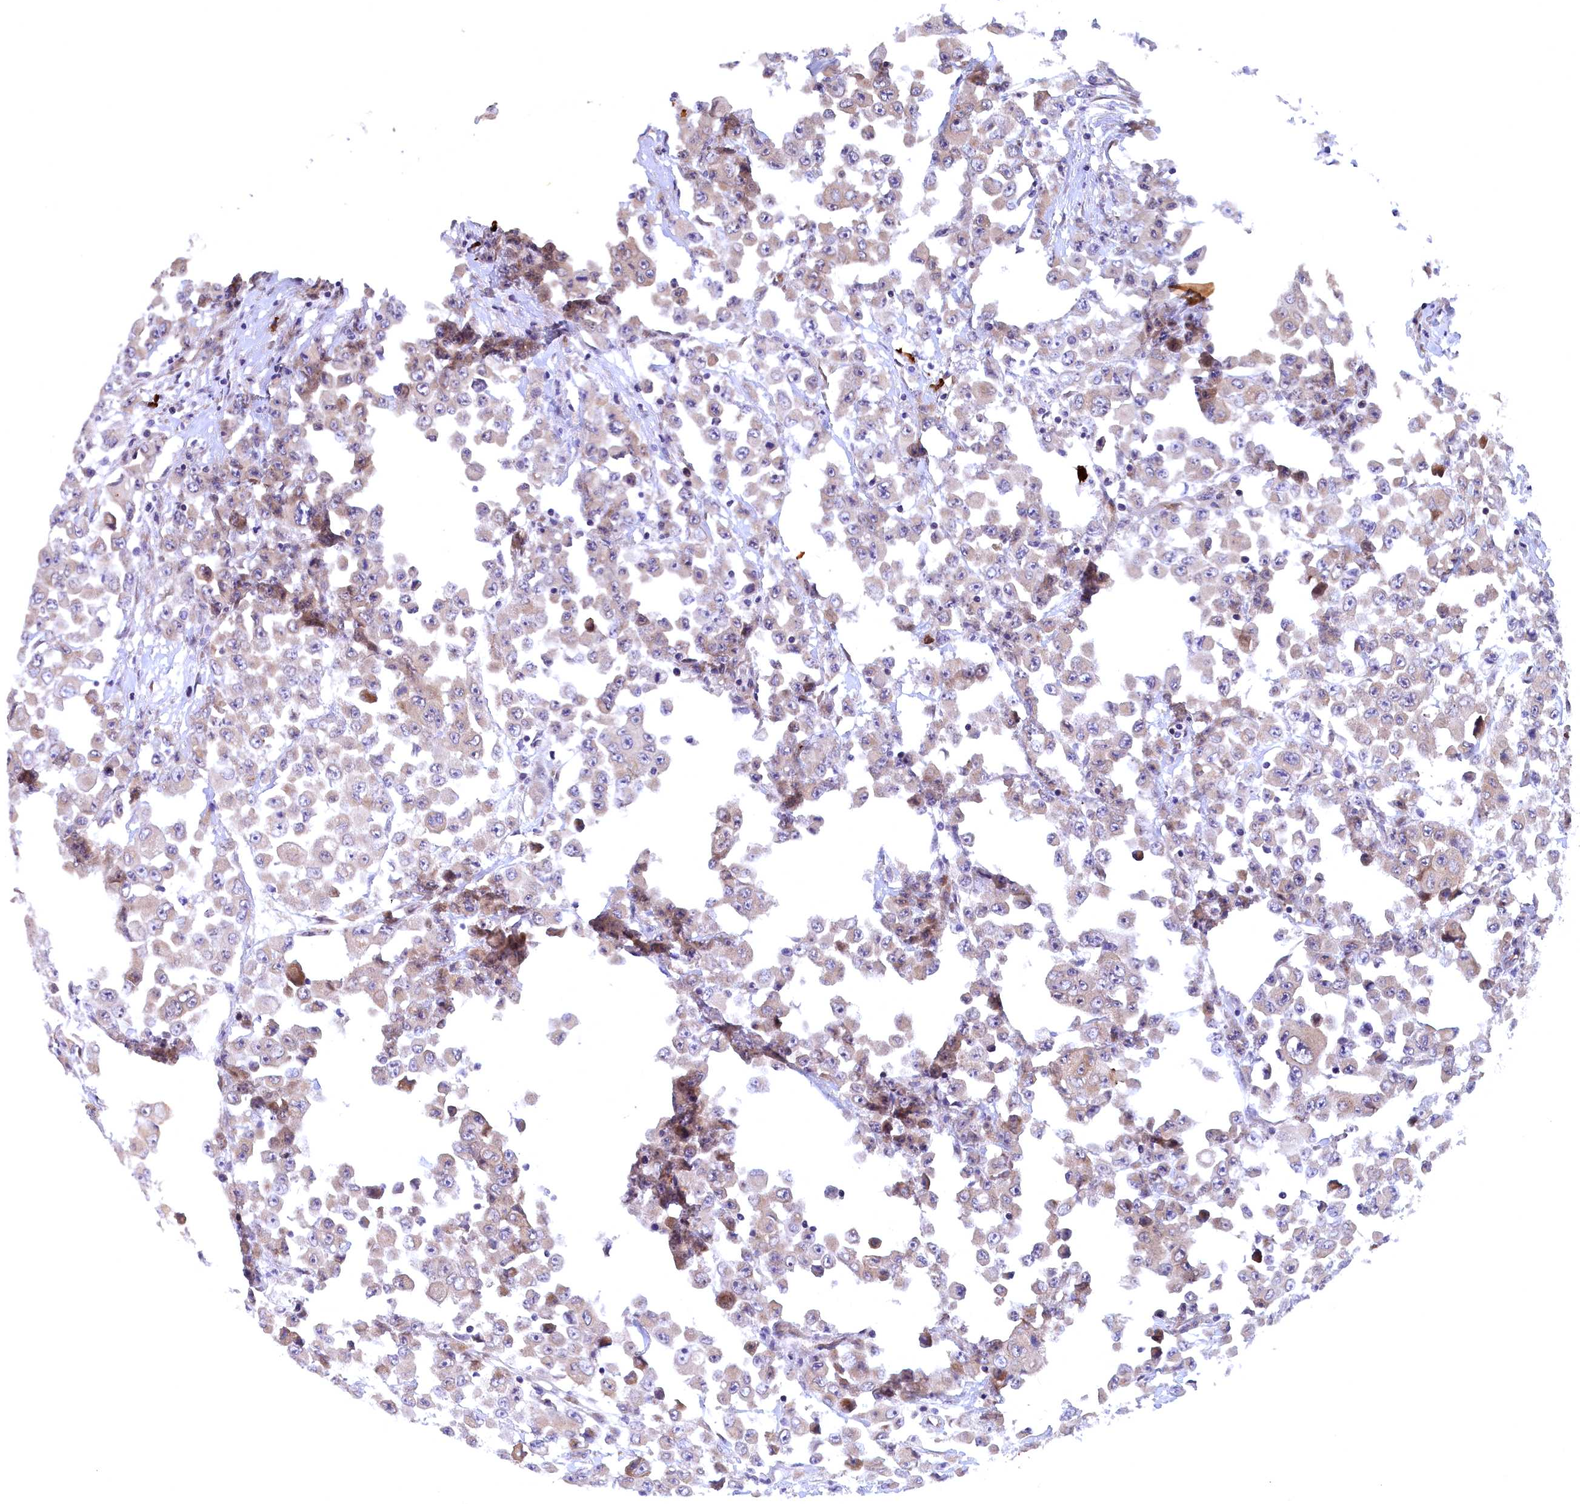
{"staining": {"intensity": "negative", "quantity": "none", "location": "none"}, "tissue": "colorectal cancer", "cell_type": "Tumor cells", "image_type": "cancer", "snomed": [{"axis": "morphology", "description": "Adenocarcinoma, NOS"}, {"axis": "topography", "description": "Colon"}], "caption": "Immunohistochemical staining of colorectal cancer (adenocarcinoma) displays no significant positivity in tumor cells. (DAB (3,3'-diaminobenzidine) IHC with hematoxylin counter stain).", "gene": "JPT2", "patient": {"sex": "male", "age": 51}}